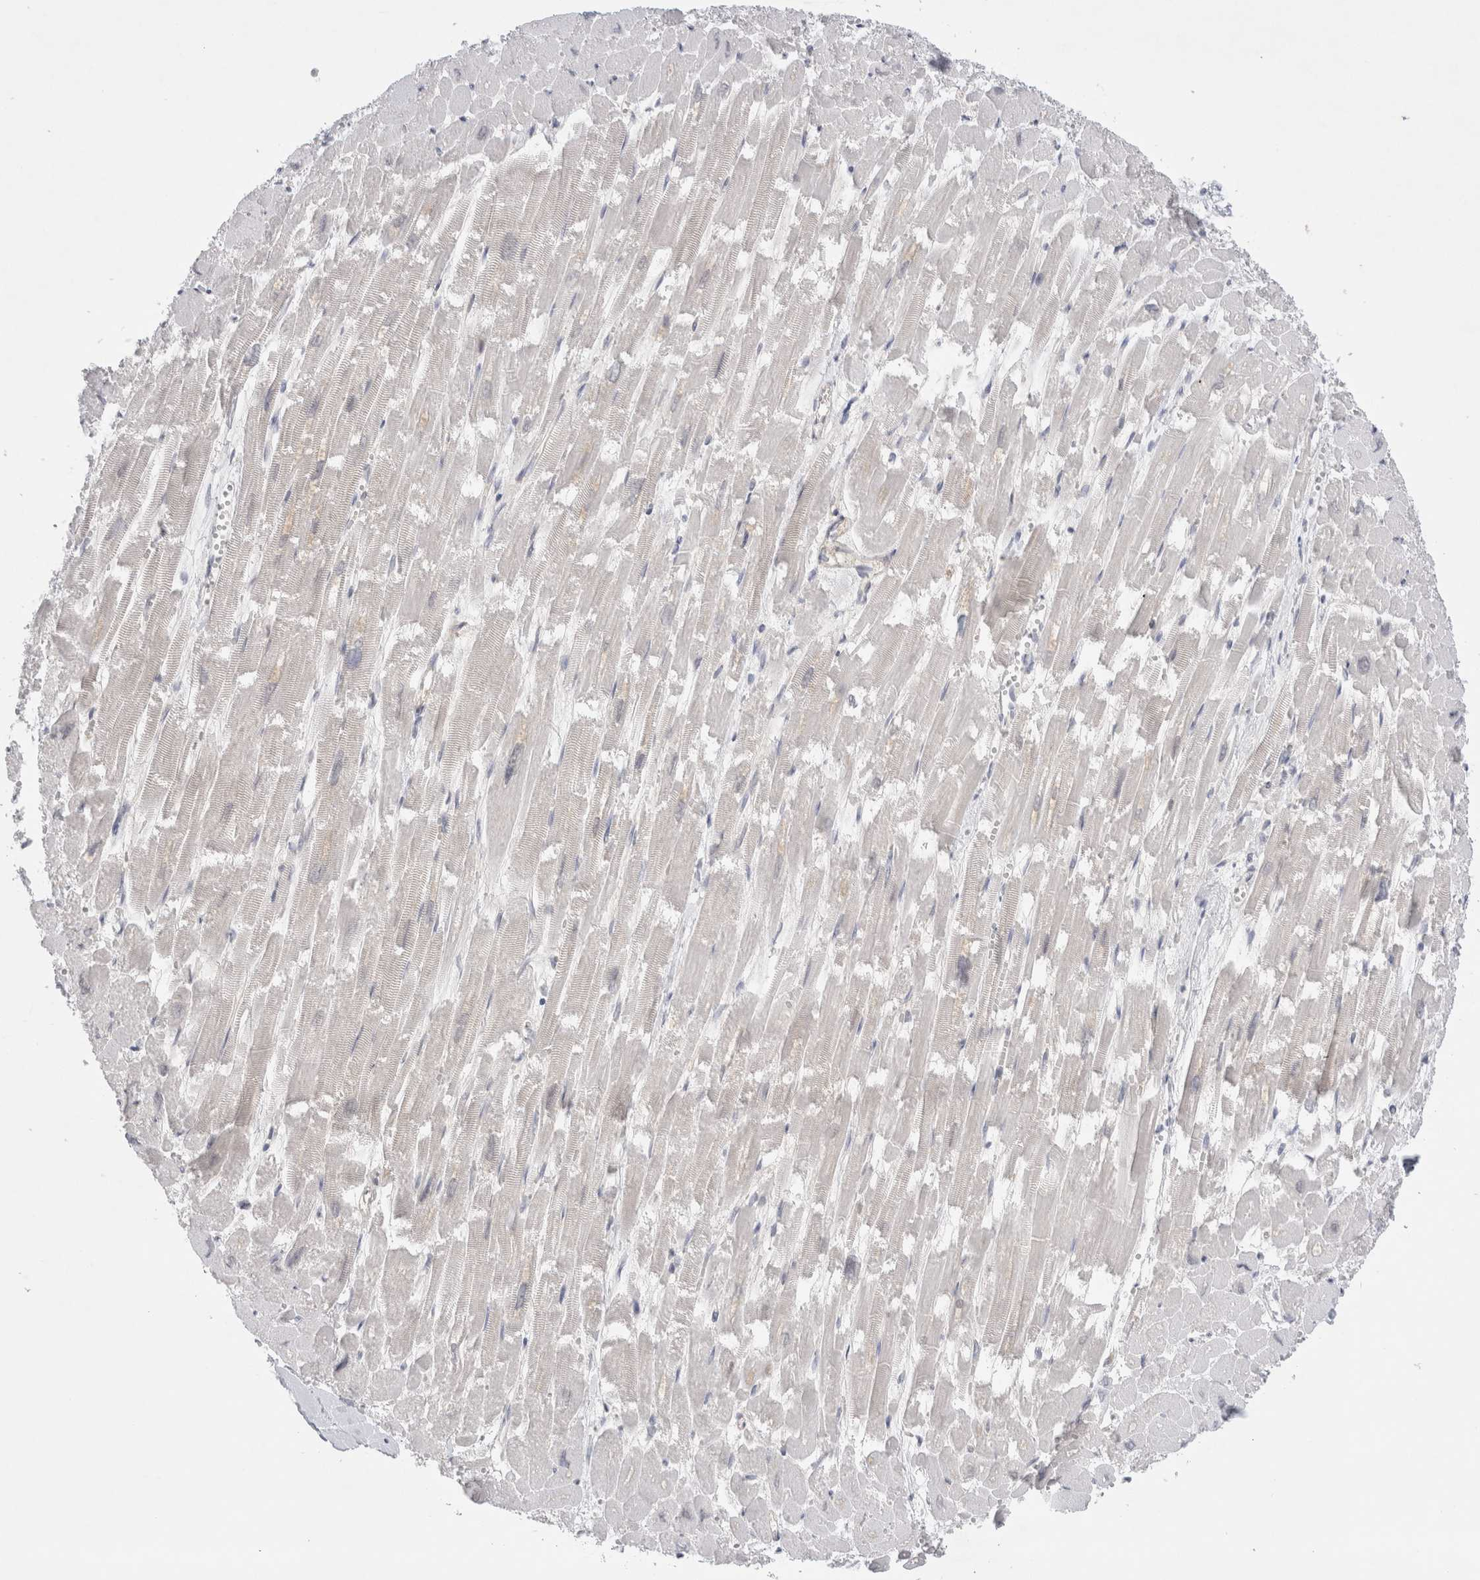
{"staining": {"intensity": "negative", "quantity": "none", "location": "none"}, "tissue": "heart muscle", "cell_type": "Cardiomyocytes", "image_type": "normal", "snomed": [{"axis": "morphology", "description": "Normal tissue, NOS"}, {"axis": "topography", "description": "Heart"}], "caption": "This is an immunohistochemistry (IHC) micrograph of benign human heart muscle. There is no expression in cardiomyocytes.", "gene": "WIPF2", "patient": {"sex": "male", "age": 54}}